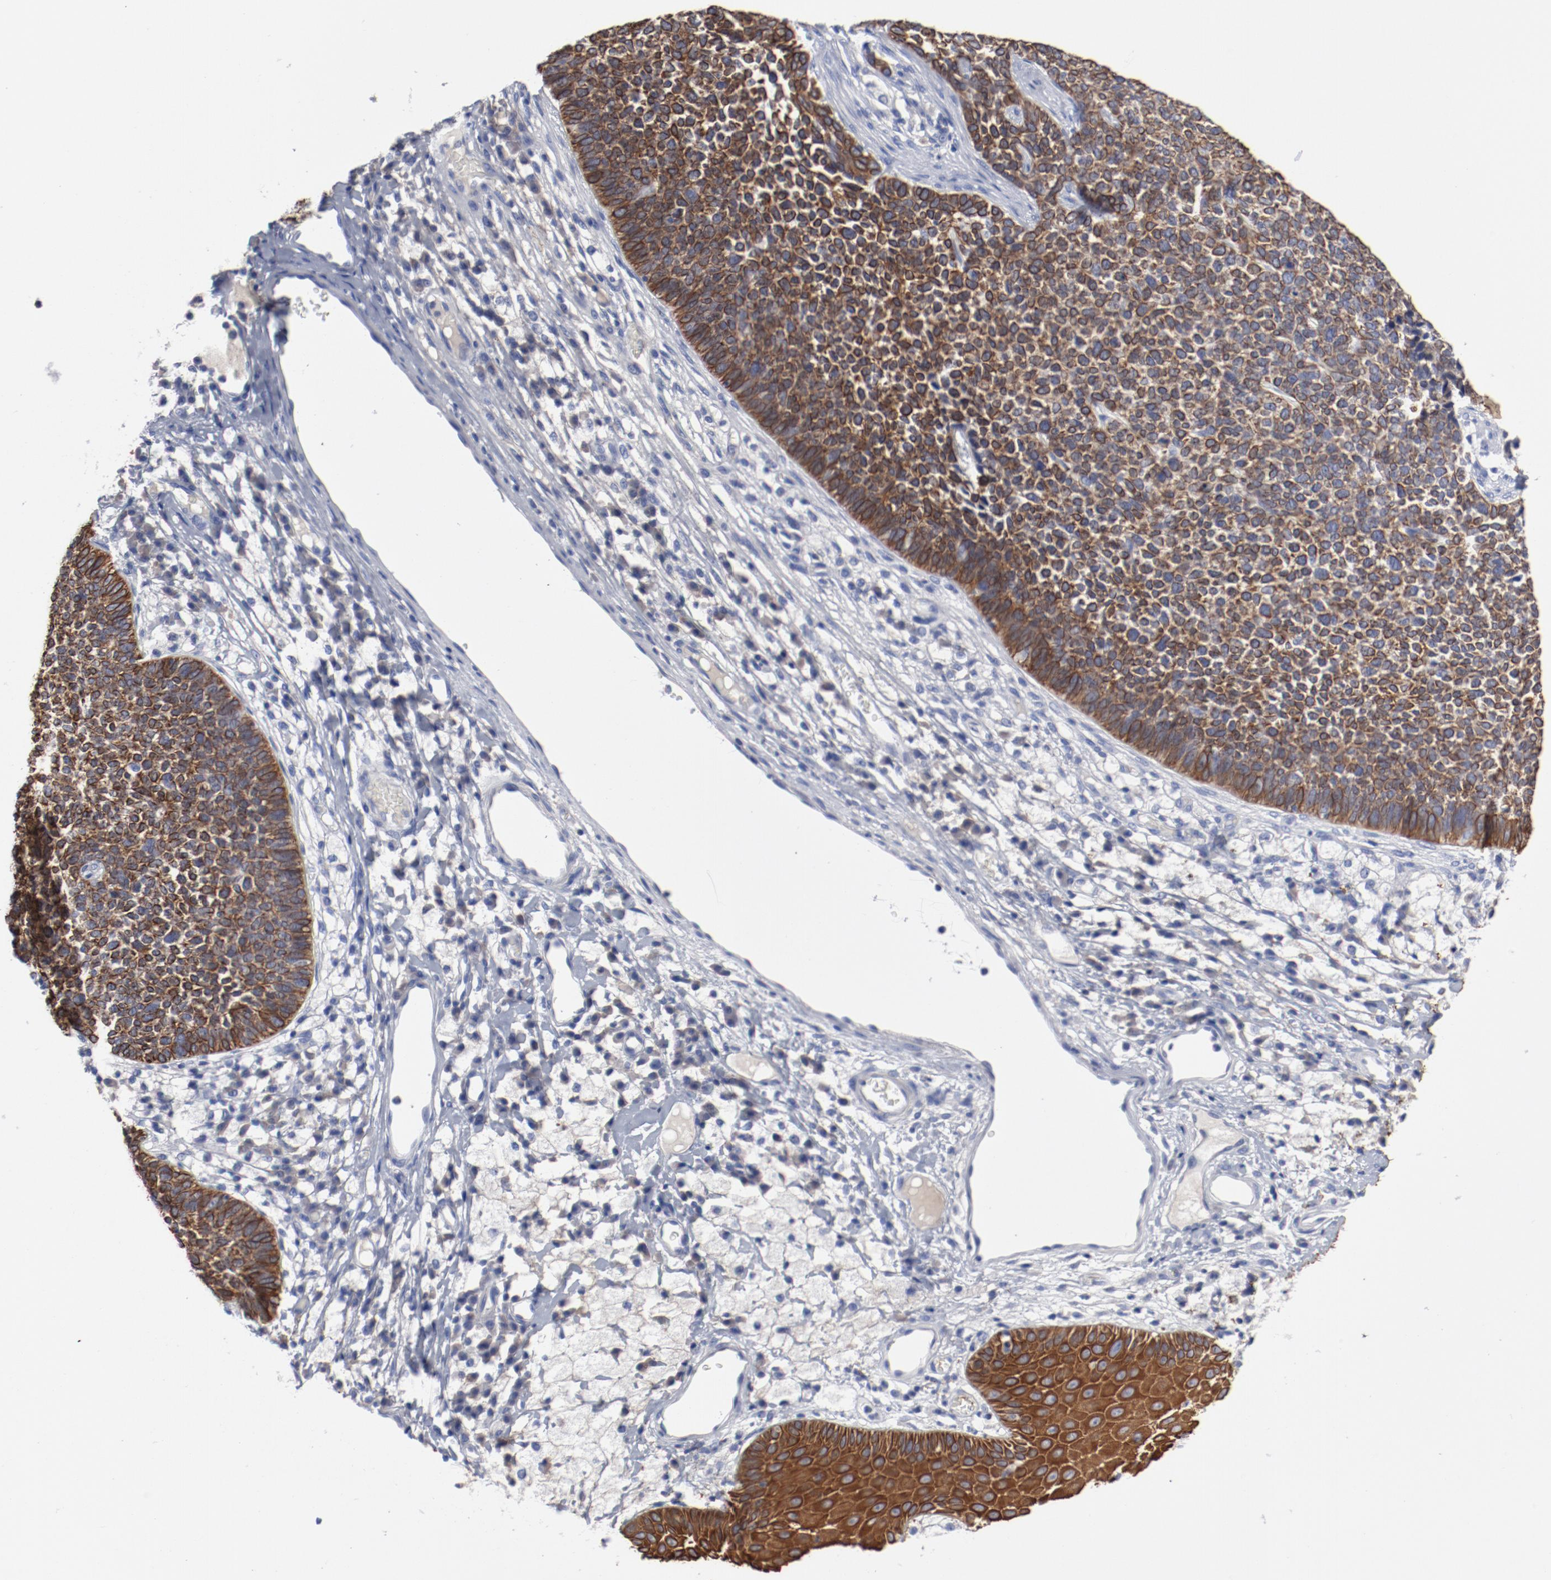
{"staining": {"intensity": "strong", "quantity": ">75%", "location": "cytoplasmic/membranous"}, "tissue": "skin cancer", "cell_type": "Tumor cells", "image_type": "cancer", "snomed": [{"axis": "morphology", "description": "Basal cell carcinoma"}, {"axis": "topography", "description": "Skin"}], "caption": "Brown immunohistochemical staining in basal cell carcinoma (skin) displays strong cytoplasmic/membranous expression in about >75% of tumor cells. The protein is stained brown, and the nuclei are stained in blue (DAB IHC with brightfield microscopy, high magnification).", "gene": "TSPAN6", "patient": {"sex": "female", "age": 84}}